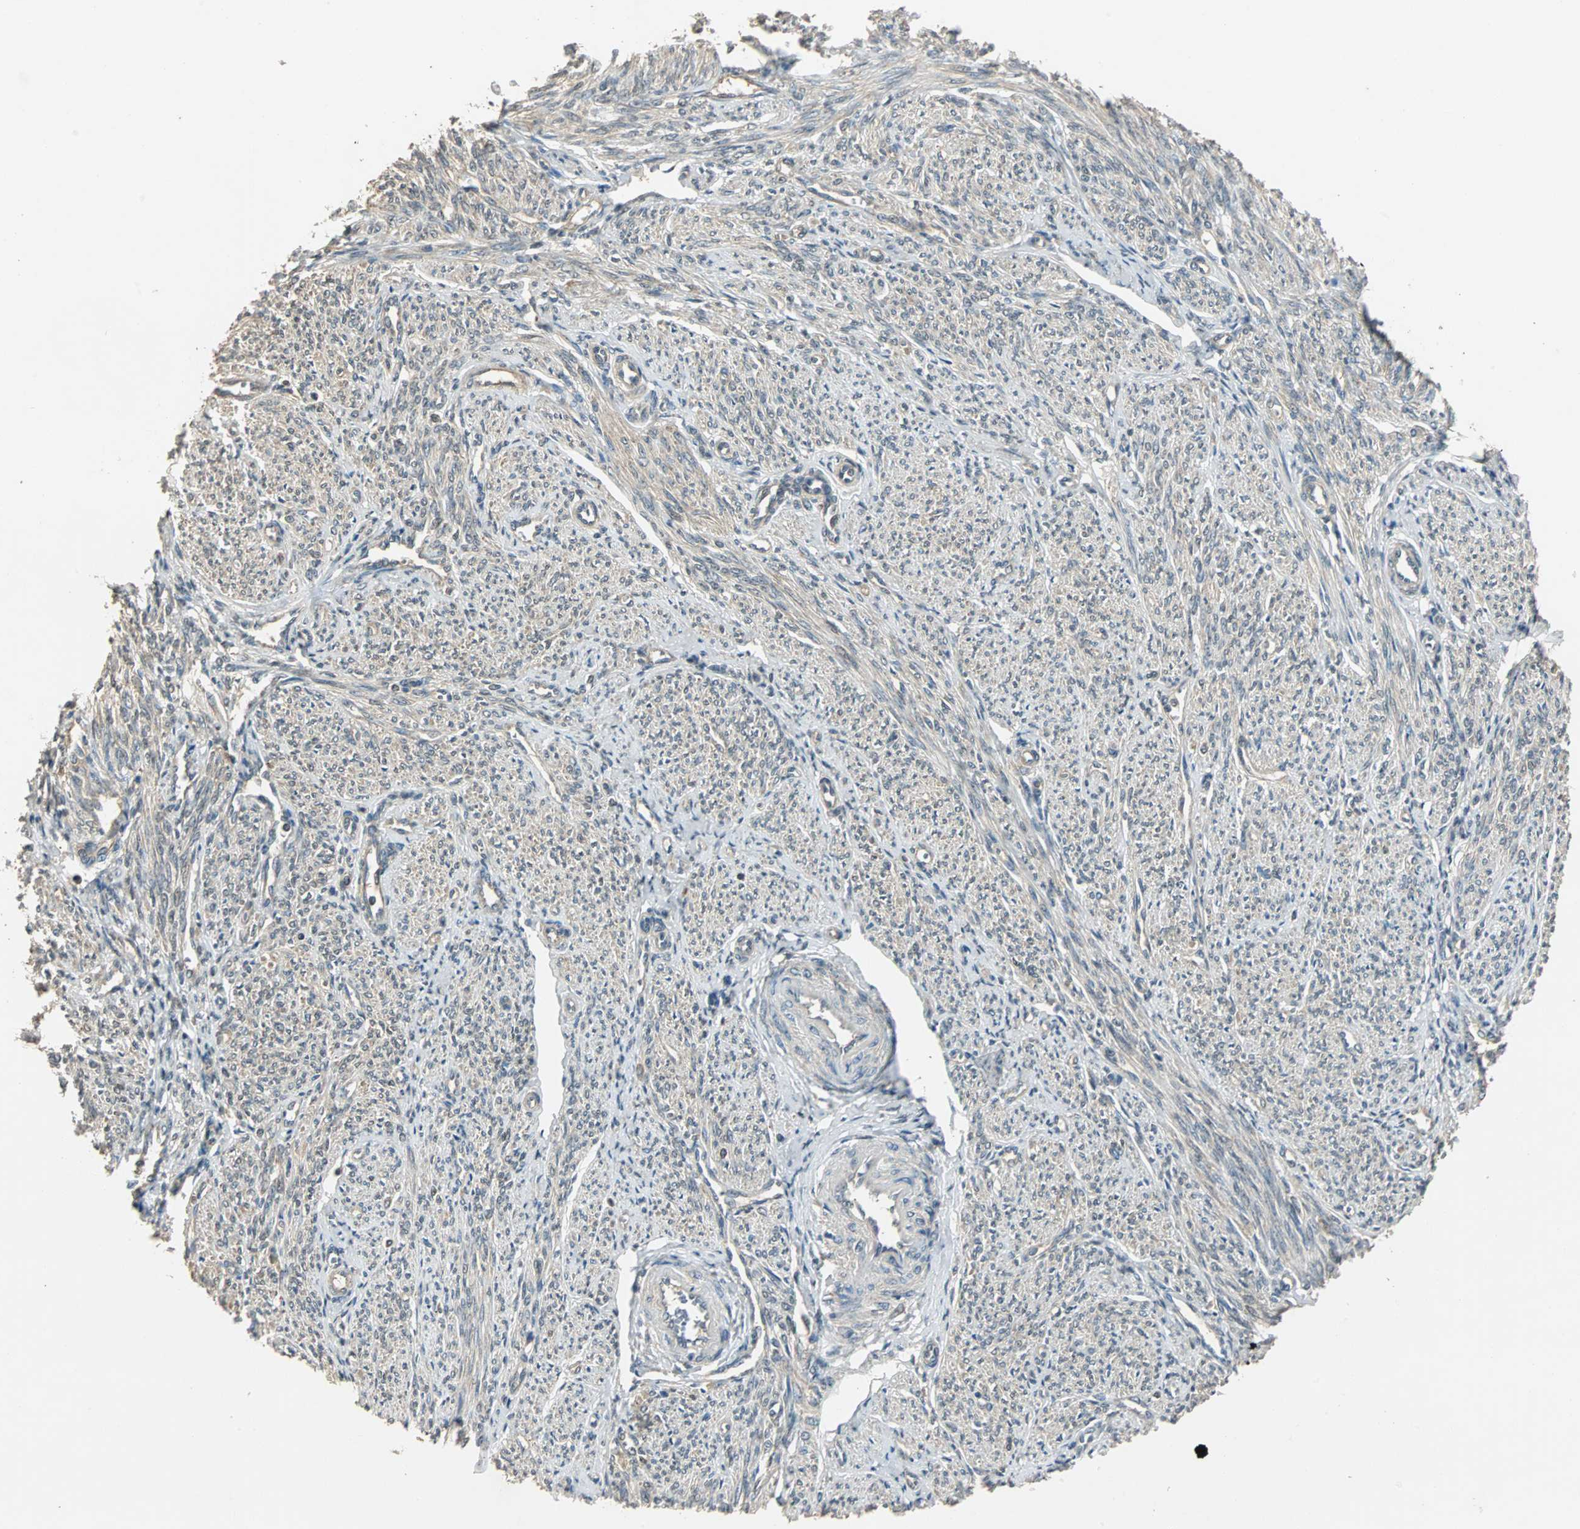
{"staining": {"intensity": "weak", "quantity": "25%-75%", "location": "cytoplasmic/membranous"}, "tissue": "smooth muscle", "cell_type": "Smooth muscle cells", "image_type": "normal", "snomed": [{"axis": "morphology", "description": "Normal tissue, NOS"}, {"axis": "topography", "description": "Smooth muscle"}], "caption": "Immunohistochemistry (IHC) image of benign smooth muscle: human smooth muscle stained using immunohistochemistry reveals low levels of weak protein expression localized specifically in the cytoplasmic/membranous of smooth muscle cells, appearing as a cytoplasmic/membranous brown color.", "gene": "ABHD2", "patient": {"sex": "female", "age": 65}}